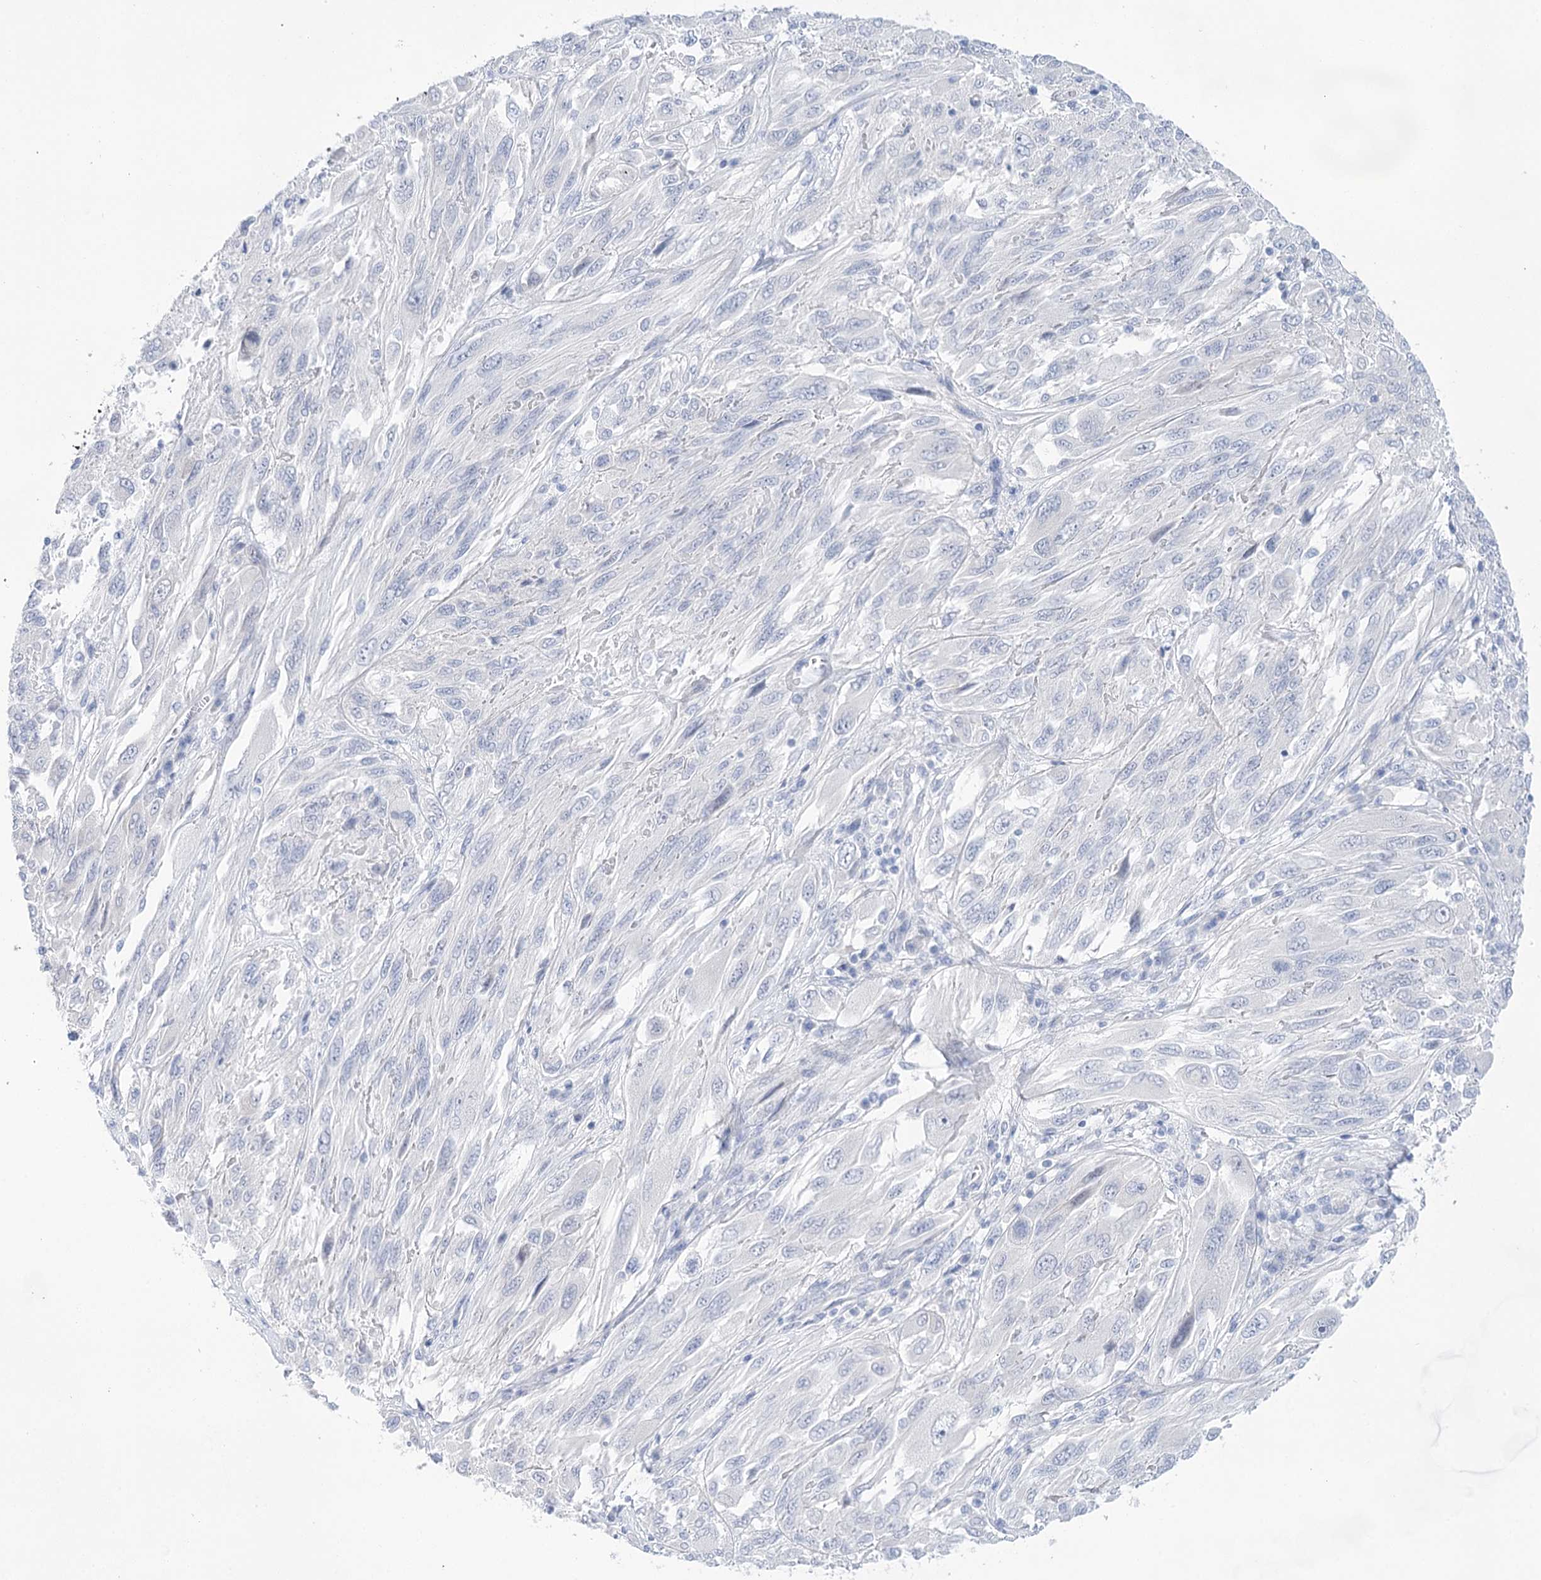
{"staining": {"intensity": "negative", "quantity": "none", "location": "none"}, "tissue": "melanoma", "cell_type": "Tumor cells", "image_type": "cancer", "snomed": [{"axis": "morphology", "description": "Malignant melanoma, NOS"}, {"axis": "topography", "description": "Skin"}], "caption": "Protein analysis of malignant melanoma displays no significant staining in tumor cells.", "gene": "LALBA", "patient": {"sex": "female", "age": 91}}